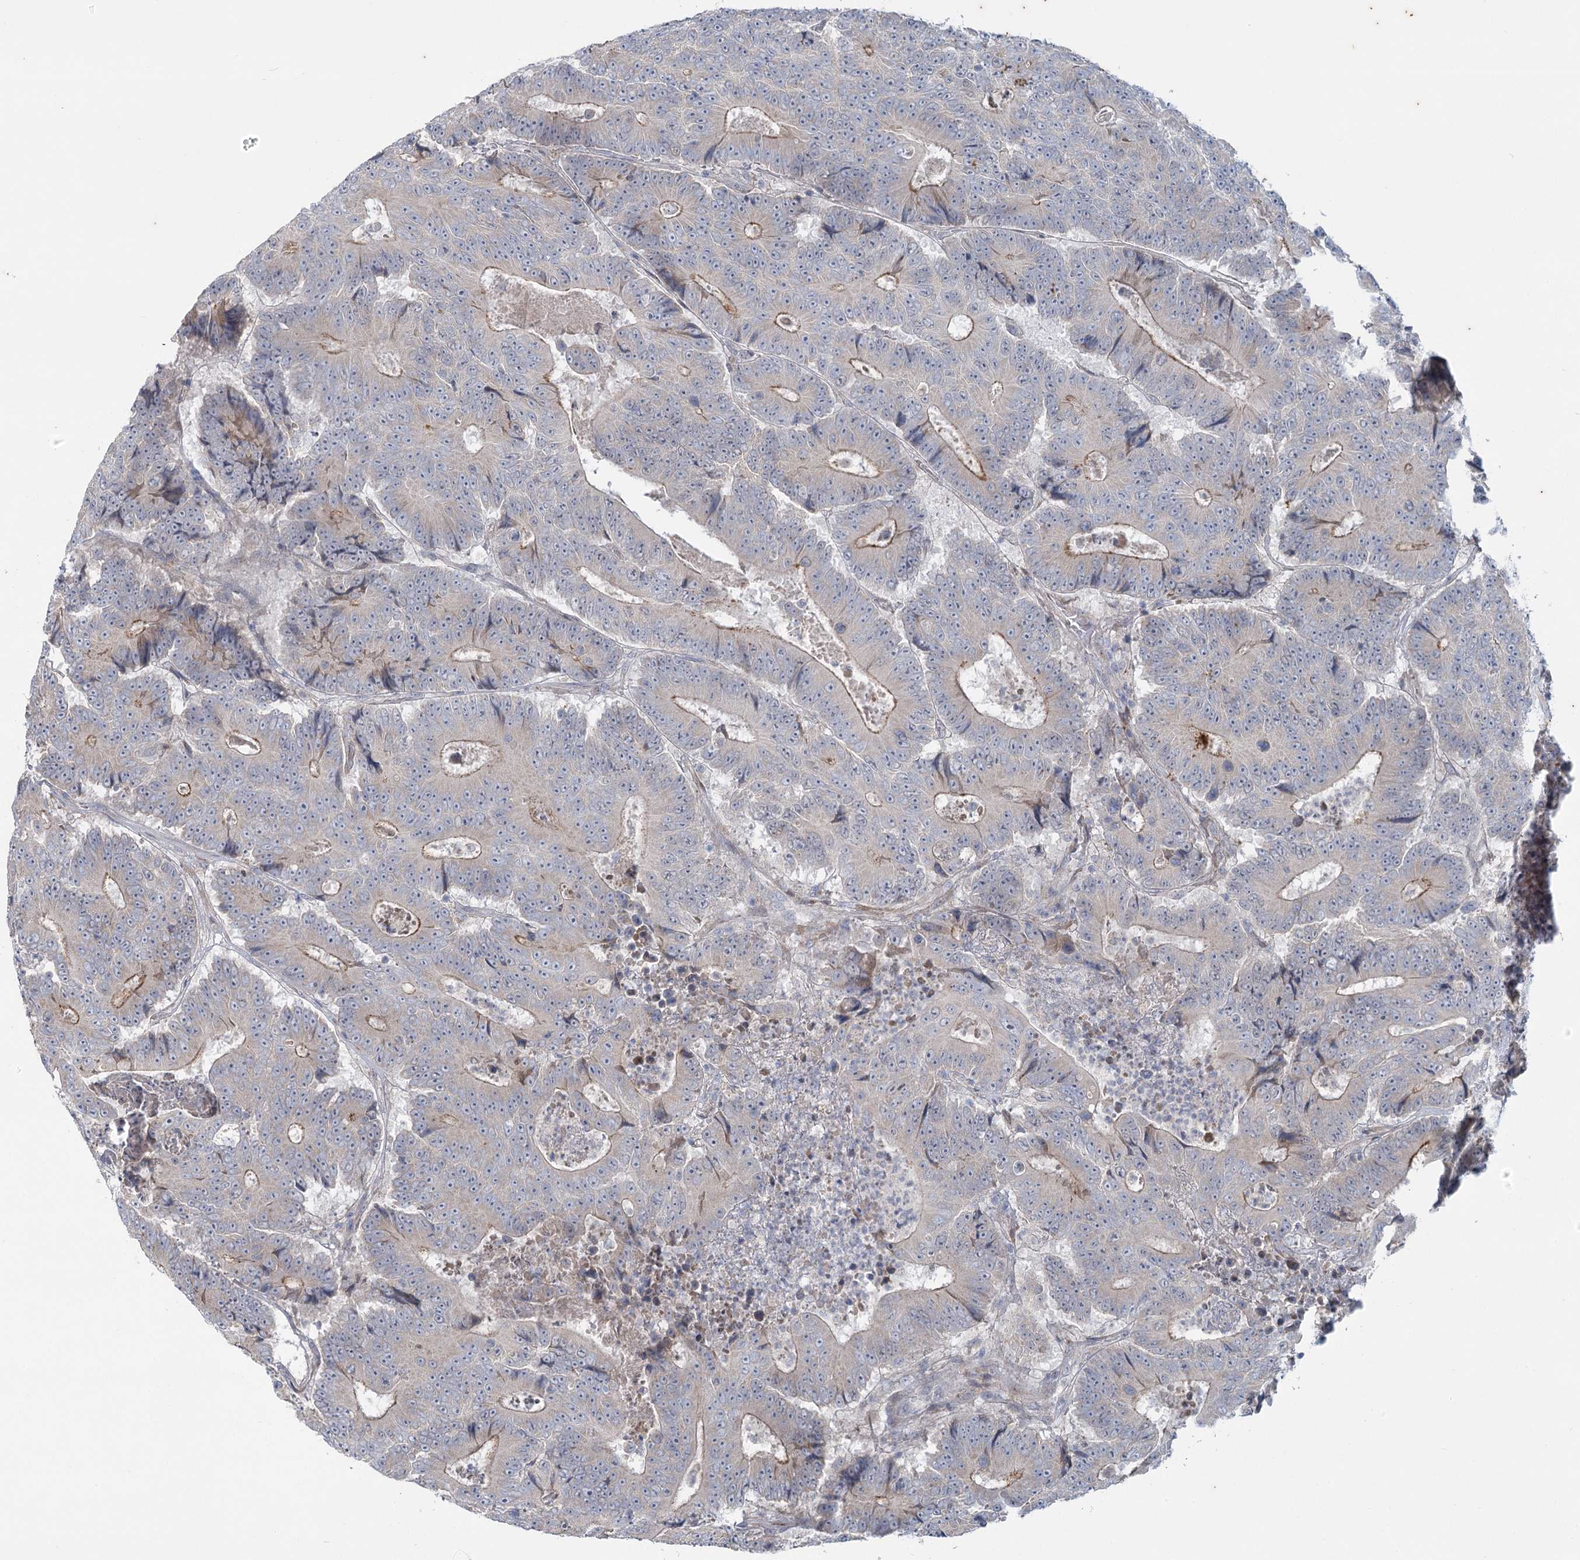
{"staining": {"intensity": "moderate", "quantity": "<25%", "location": "cytoplasmic/membranous"}, "tissue": "colorectal cancer", "cell_type": "Tumor cells", "image_type": "cancer", "snomed": [{"axis": "morphology", "description": "Adenocarcinoma, NOS"}, {"axis": "topography", "description": "Colon"}], "caption": "There is low levels of moderate cytoplasmic/membranous expression in tumor cells of colorectal adenocarcinoma, as demonstrated by immunohistochemical staining (brown color).", "gene": "PLA2G12A", "patient": {"sex": "male", "age": 83}}